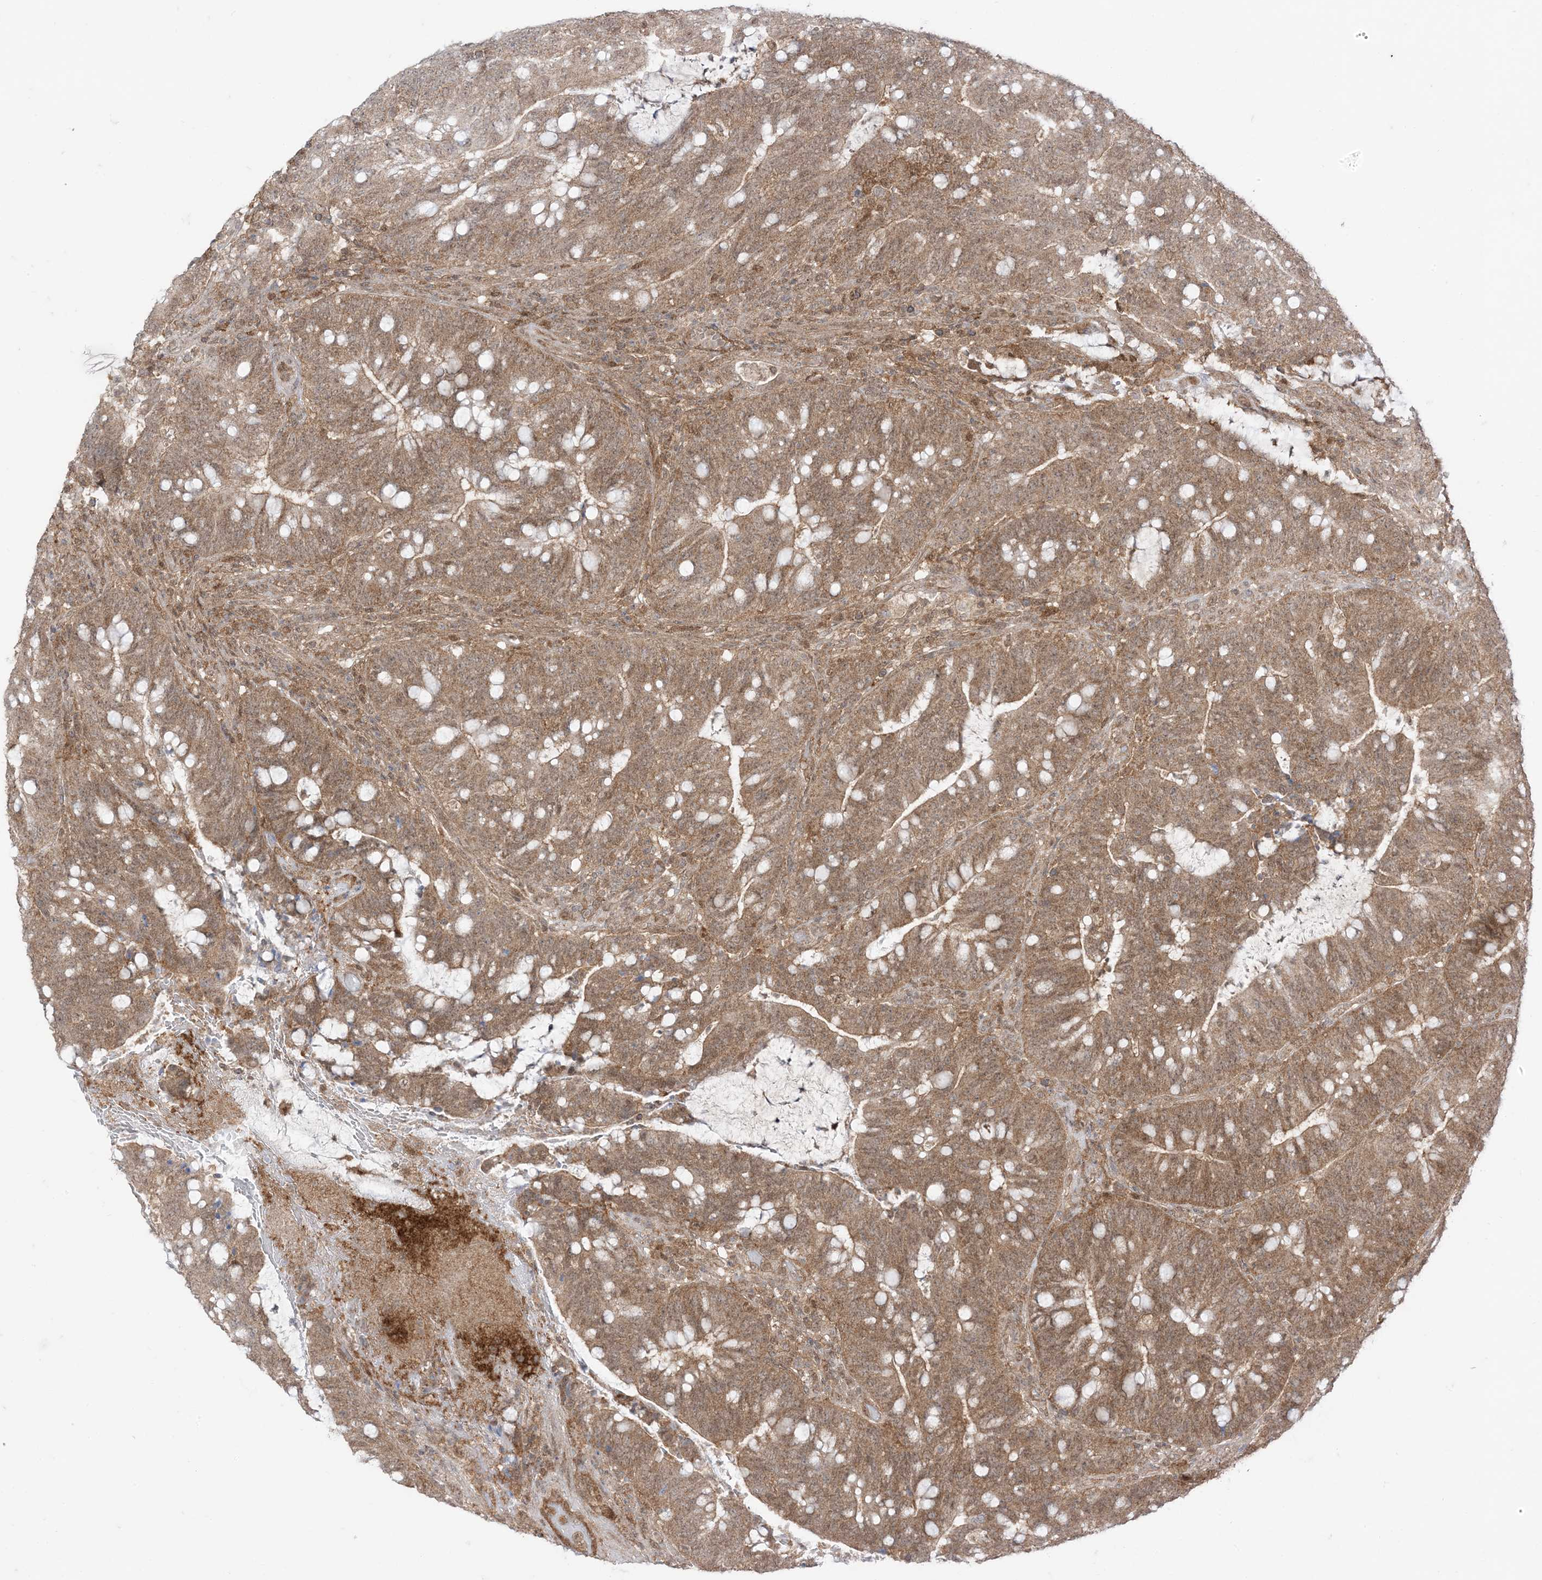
{"staining": {"intensity": "moderate", "quantity": ">75%", "location": "cytoplasmic/membranous"}, "tissue": "colorectal cancer", "cell_type": "Tumor cells", "image_type": "cancer", "snomed": [{"axis": "morphology", "description": "Adenocarcinoma, NOS"}, {"axis": "topography", "description": "Colon"}], "caption": "A high-resolution photomicrograph shows immunohistochemistry staining of colorectal cancer, which shows moderate cytoplasmic/membranous positivity in approximately >75% of tumor cells.", "gene": "PTPA", "patient": {"sex": "female", "age": 66}}